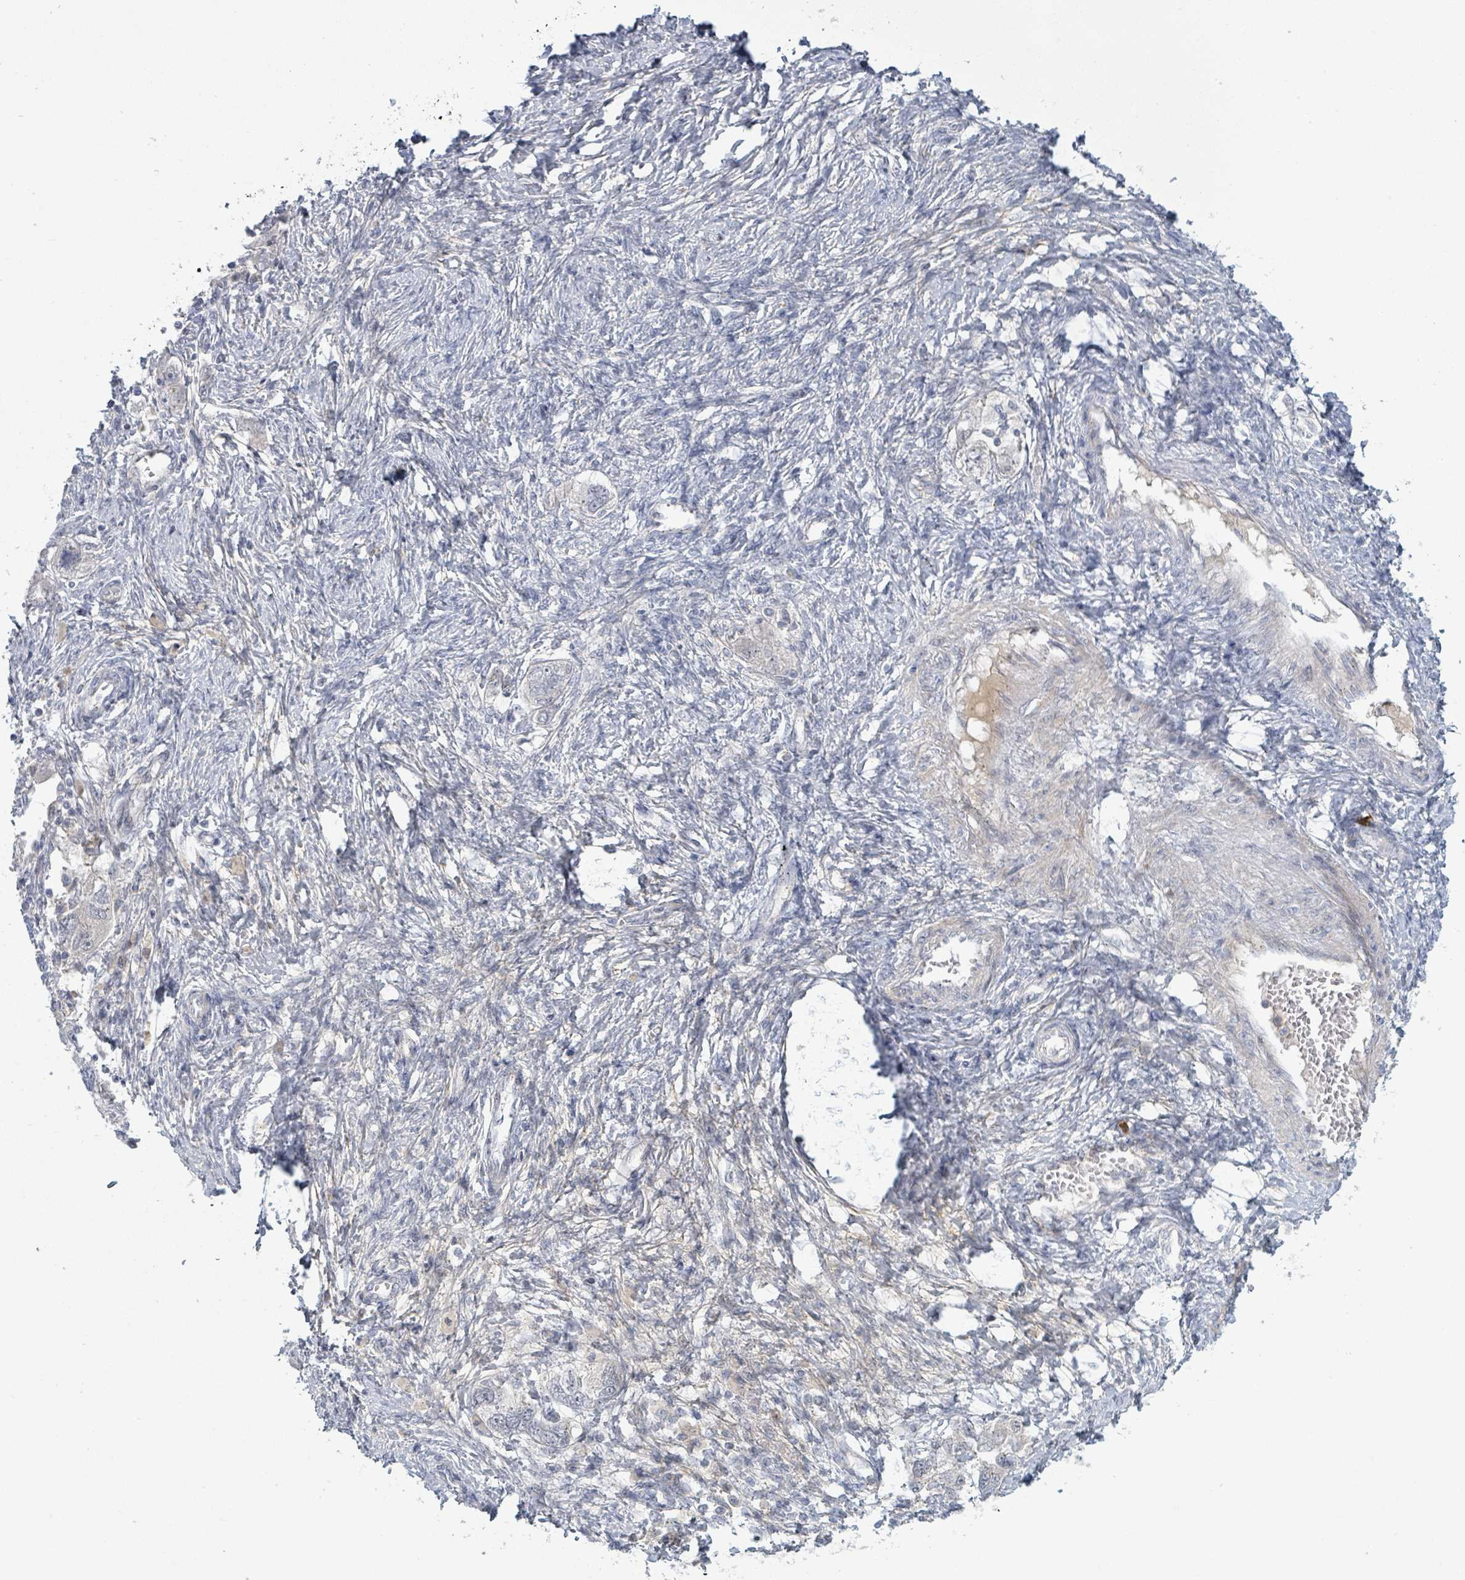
{"staining": {"intensity": "negative", "quantity": "none", "location": "none"}, "tissue": "ovarian cancer", "cell_type": "Tumor cells", "image_type": "cancer", "snomed": [{"axis": "morphology", "description": "Carcinoma, NOS"}, {"axis": "morphology", "description": "Cystadenocarcinoma, serous, NOS"}, {"axis": "topography", "description": "Ovary"}], "caption": "An image of serous cystadenocarcinoma (ovarian) stained for a protein shows no brown staining in tumor cells. (Immunohistochemistry (ihc), brightfield microscopy, high magnification).", "gene": "COL5A3", "patient": {"sex": "female", "age": 69}}